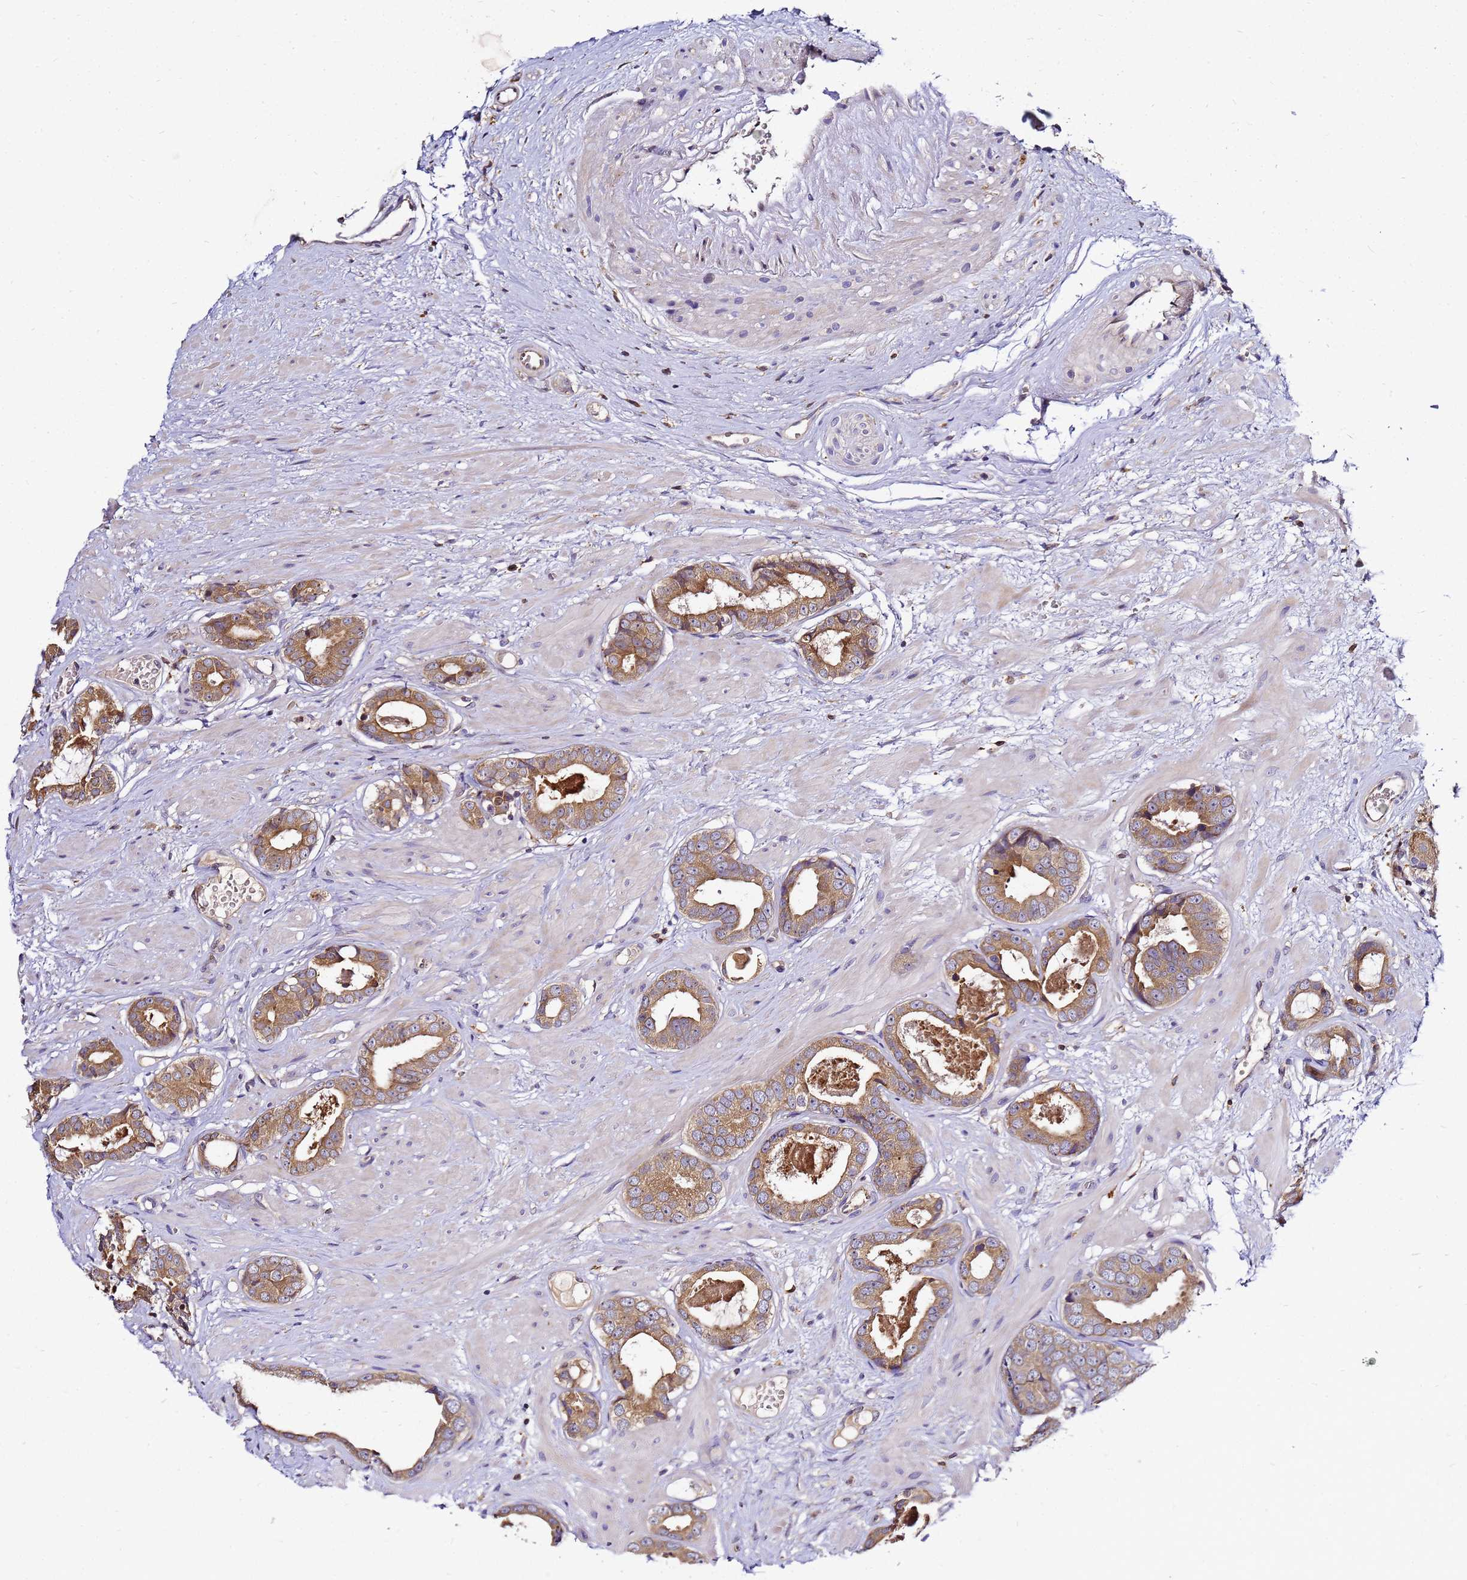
{"staining": {"intensity": "moderate", "quantity": ">75%", "location": "cytoplasmic/membranous"}, "tissue": "prostate cancer", "cell_type": "Tumor cells", "image_type": "cancer", "snomed": [{"axis": "morphology", "description": "Adenocarcinoma, Low grade"}, {"axis": "topography", "description": "Prostate"}], "caption": "Low-grade adenocarcinoma (prostate) stained for a protein (brown) displays moderate cytoplasmic/membranous positive expression in approximately >75% of tumor cells.", "gene": "ADPGK", "patient": {"sex": "male", "age": 64}}